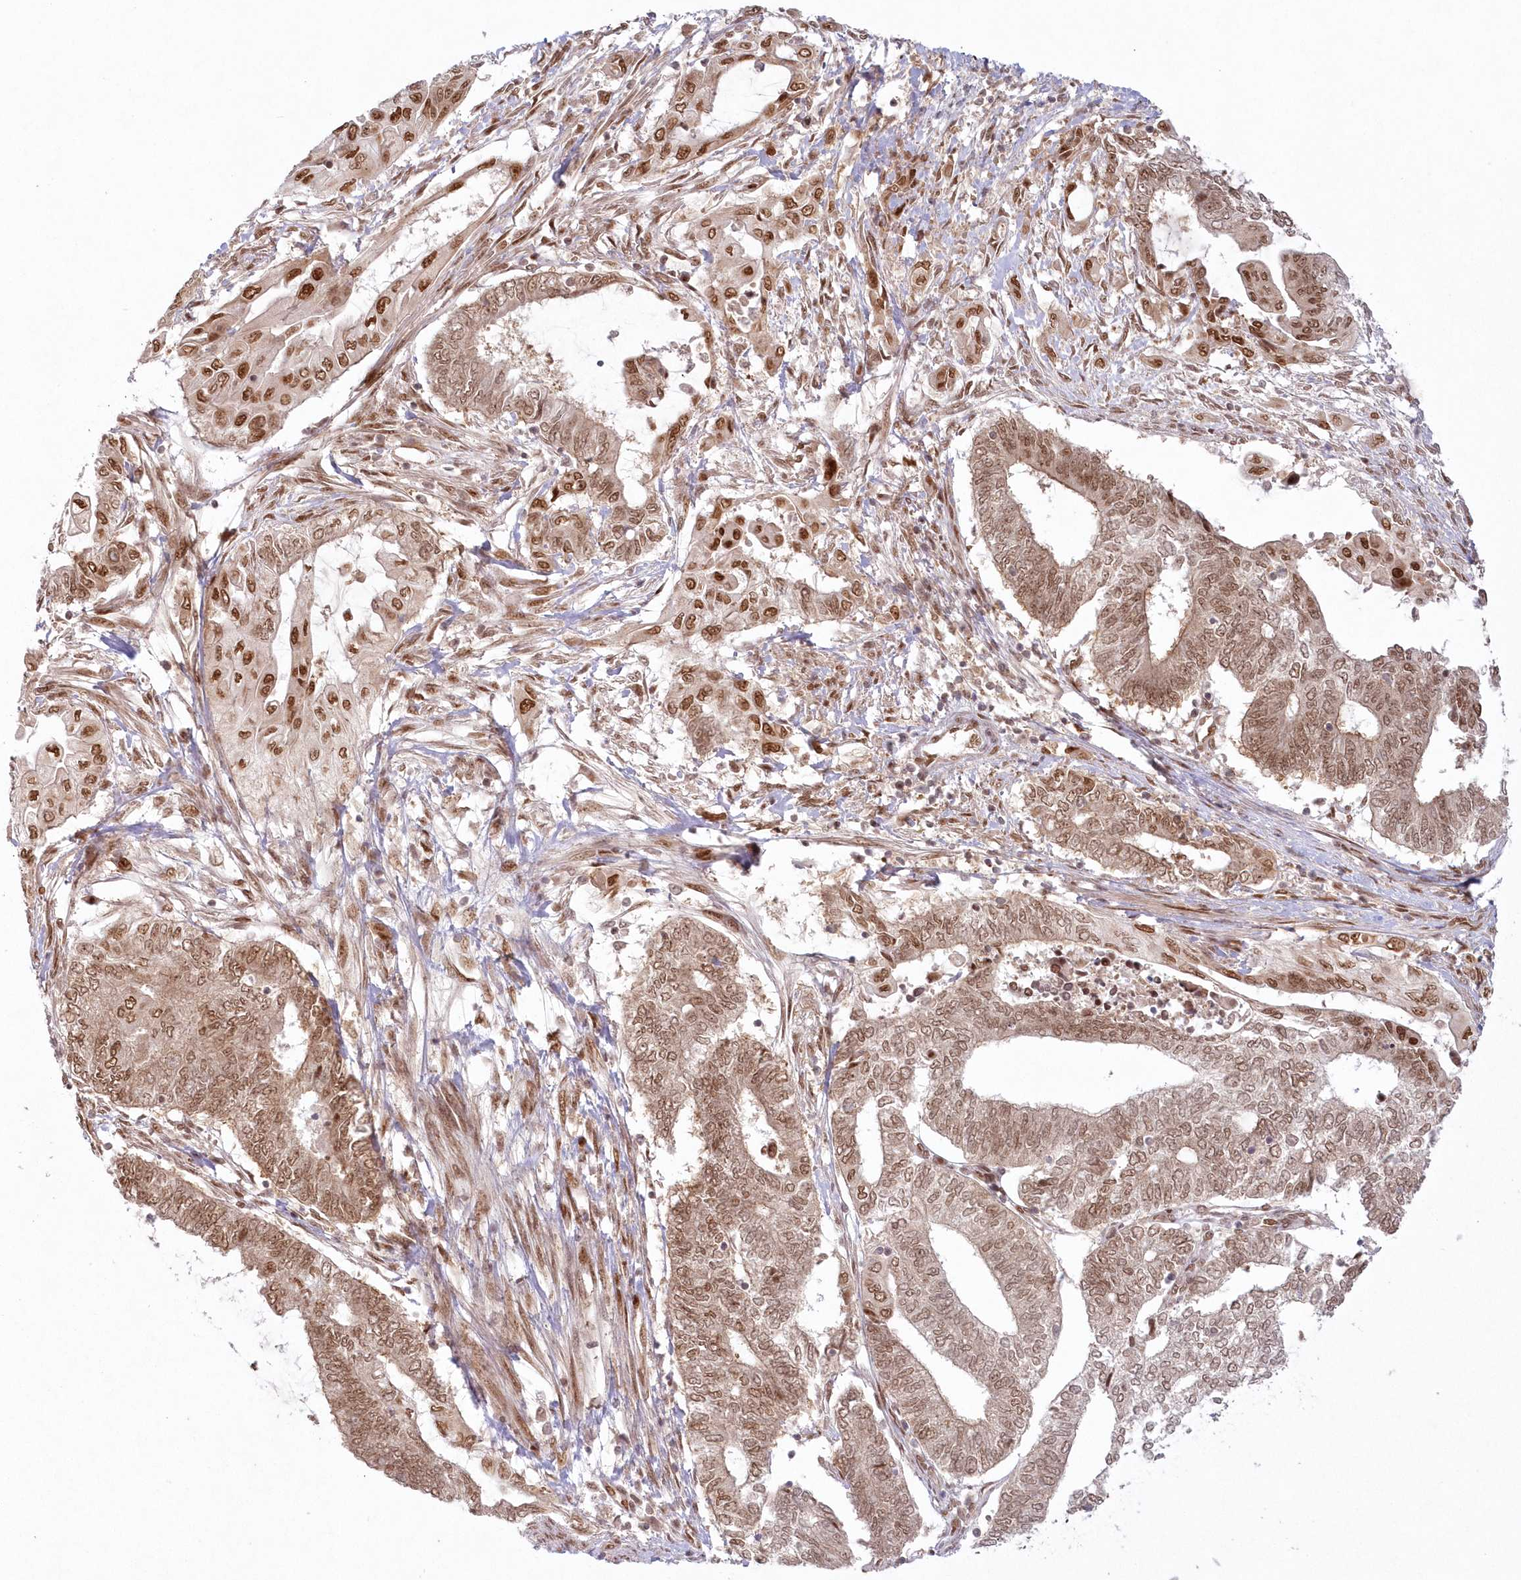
{"staining": {"intensity": "moderate", "quantity": ">75%", "location": "cytoplasmic/membranous,nuclear"}, "tissue": "endometrial cancer", "cell_type": "Tumor cells", "image_type": "cancer", "snomed": [{"axis": "morphology", "description": "Adenocarcinoma, NOS"}, {"axis": "topography", "description": "Uterus"}, {"axis": "topography", "description": "Endometrium"}], "caption": "Protein staining by immunohistochemistry displays moderate cytoplasmic/membranous and nuclear expression in approximately >75% of tumor cells in endometrial adenocarcinoma. Using DAB (brown) and hematoxylin (blue) stains, captured at high magnification using brightfield microscopy.", "gene": "TOGARAM2", "patient": {"sex": "female", "age": 70}}